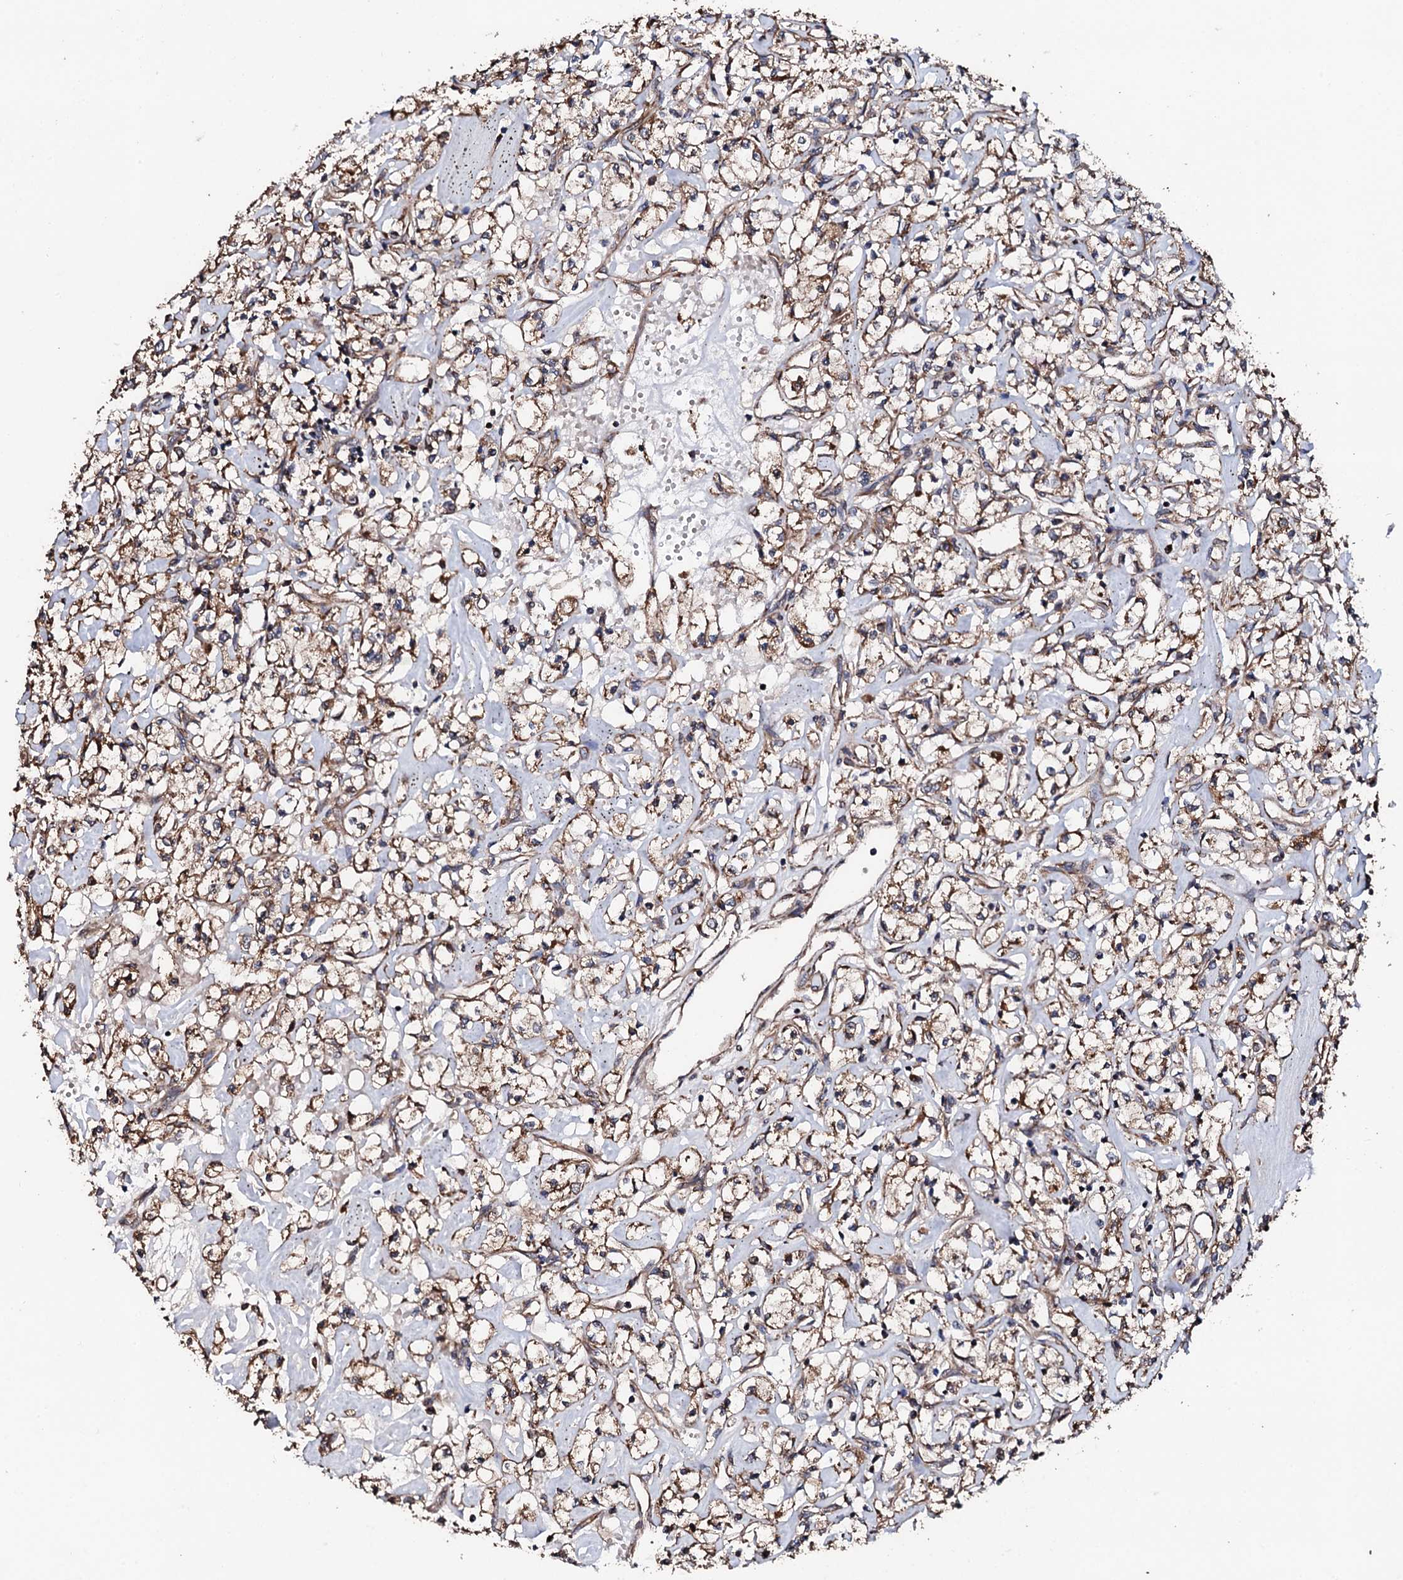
{"staining": {"intensity": "strong", "quantity": "25%-75%", "location": "cytoplasmic/membranous"}, "tissue": "renal cancer", "cell_type": "Tumor cells", "image_type": "cancer", "snomed": [{"axis": "morphology", "description": "Adenocarcinoma, NOS"}, {"axis": "topography", "description": "Kidney"}], "caption": "Renal cancer (adenocarcinoma) stained with DAB immunohistochemistry demonstrates high levels of strong cytoplasmic/membranous staining in about 25%-75% of tumor cells.", "gene": "CKAP5", "patient": {"sex": "female", "age": 59}}